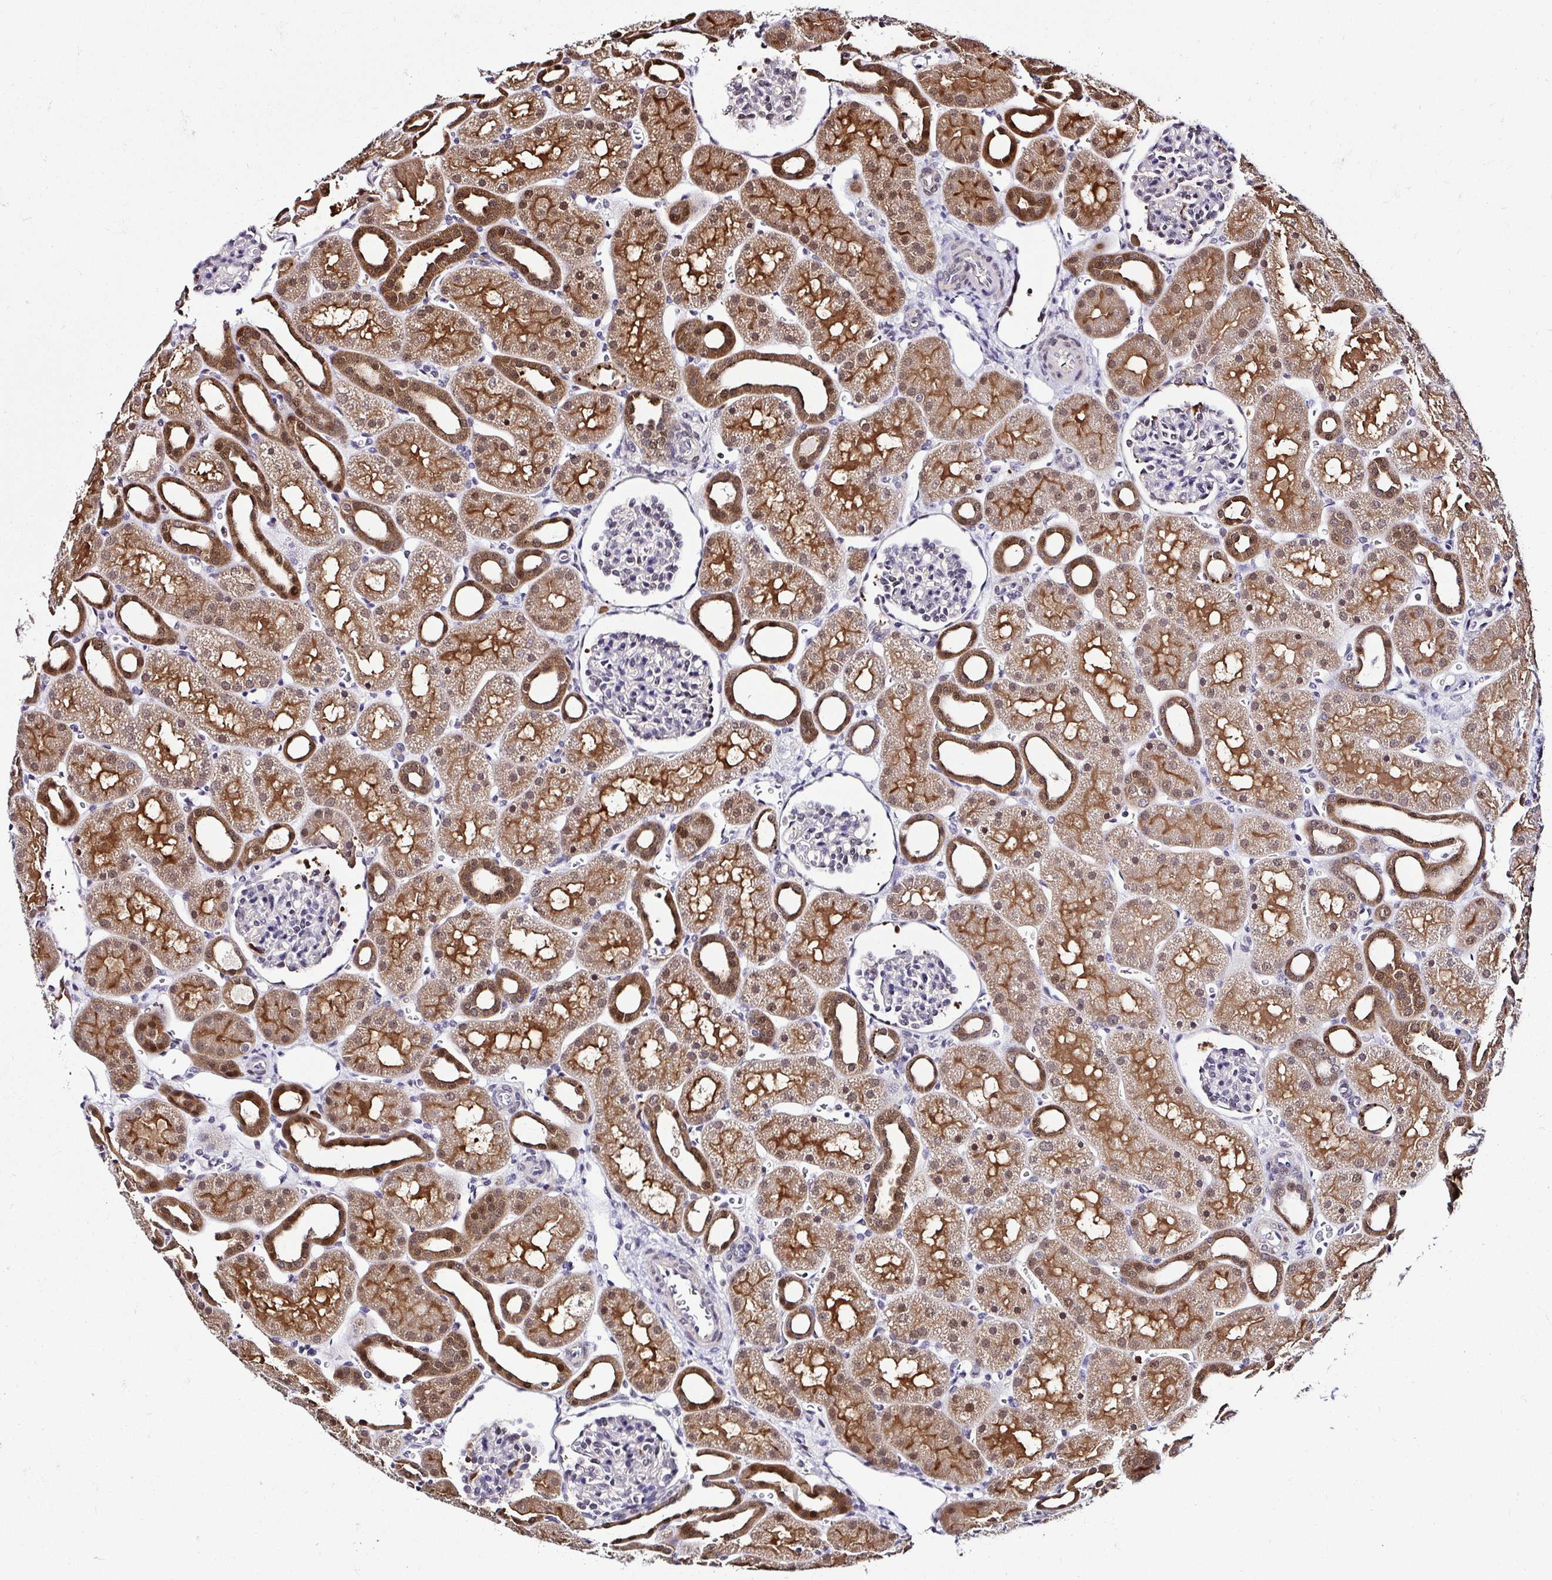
{"staining": {"intensity": "negative", "quantity": "none", "location": "none"}, "tissue": "kidney", "cell_type": "Cells in glomeruli", "image_type": "normal", "snomed": [{"axis": "morphology", "description": "Normal tissue, NOS"}, {"axis": "topography", "description": "Kidney"}], "caption": "This is a histopathology image of IHC staining of benign kidney, which shows no positivity in cells in glomeruli. Nuclei are stained in blue.", "gene": "PIN4", "patient": {"sex": "male", "age": 2}}